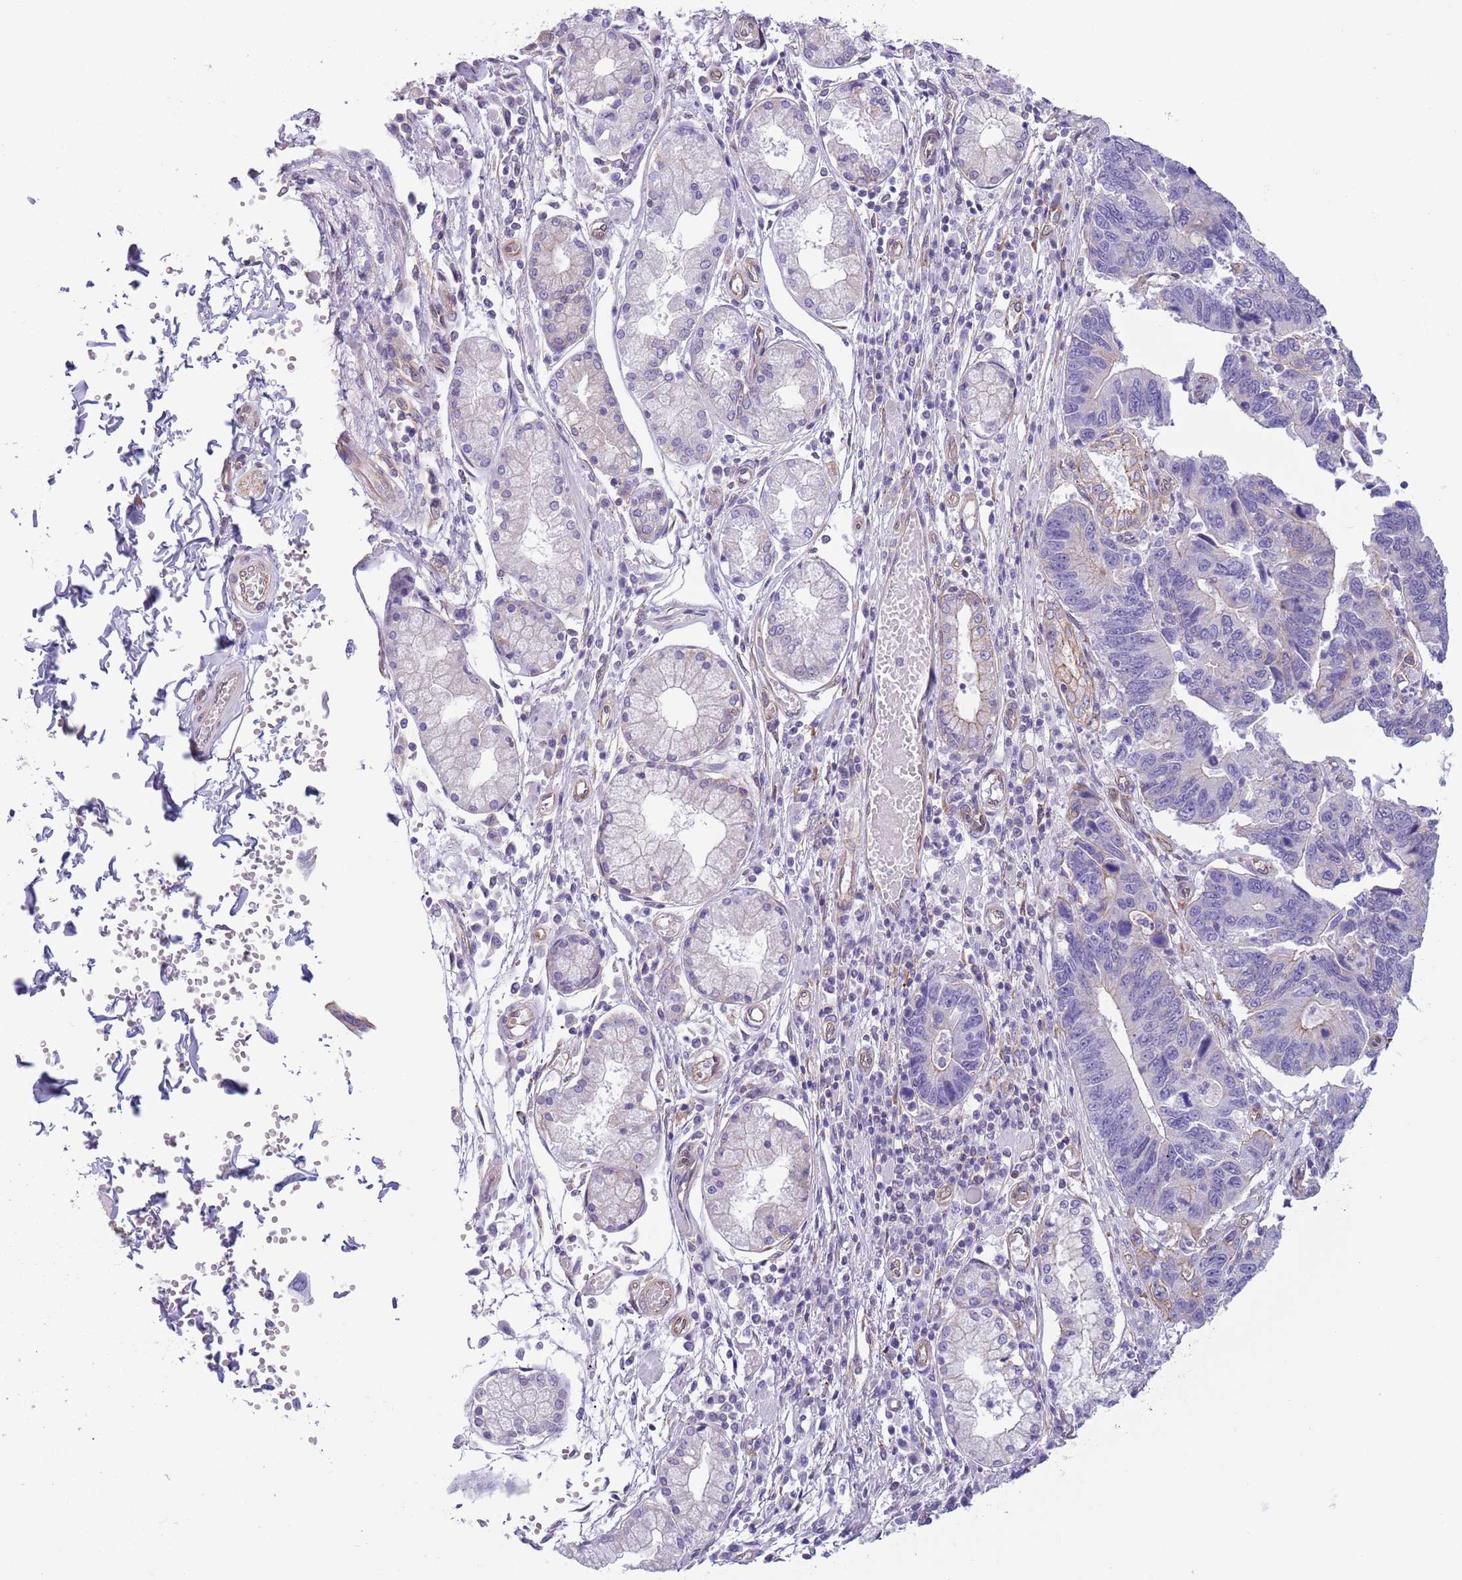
{"staining": {"intensity": "negative", "quantity": "none", "location": "none"}, "tissue": "stomach cancer", "cell_type": "Tumor cells", "image_type": "cancer", "snomed": [{"axis": "morphology", "description": "Adenocarcinoma, NOS"}, {"axis": "topography", "description": "Stomach"}], "caption": "Stomach cancer (adenocarcinoma) stained for a protein using immunohistochemistry exhibits no staining tumor cells.", "gene": "RBP3", "patient": {"sex": "male", "age": 59}}